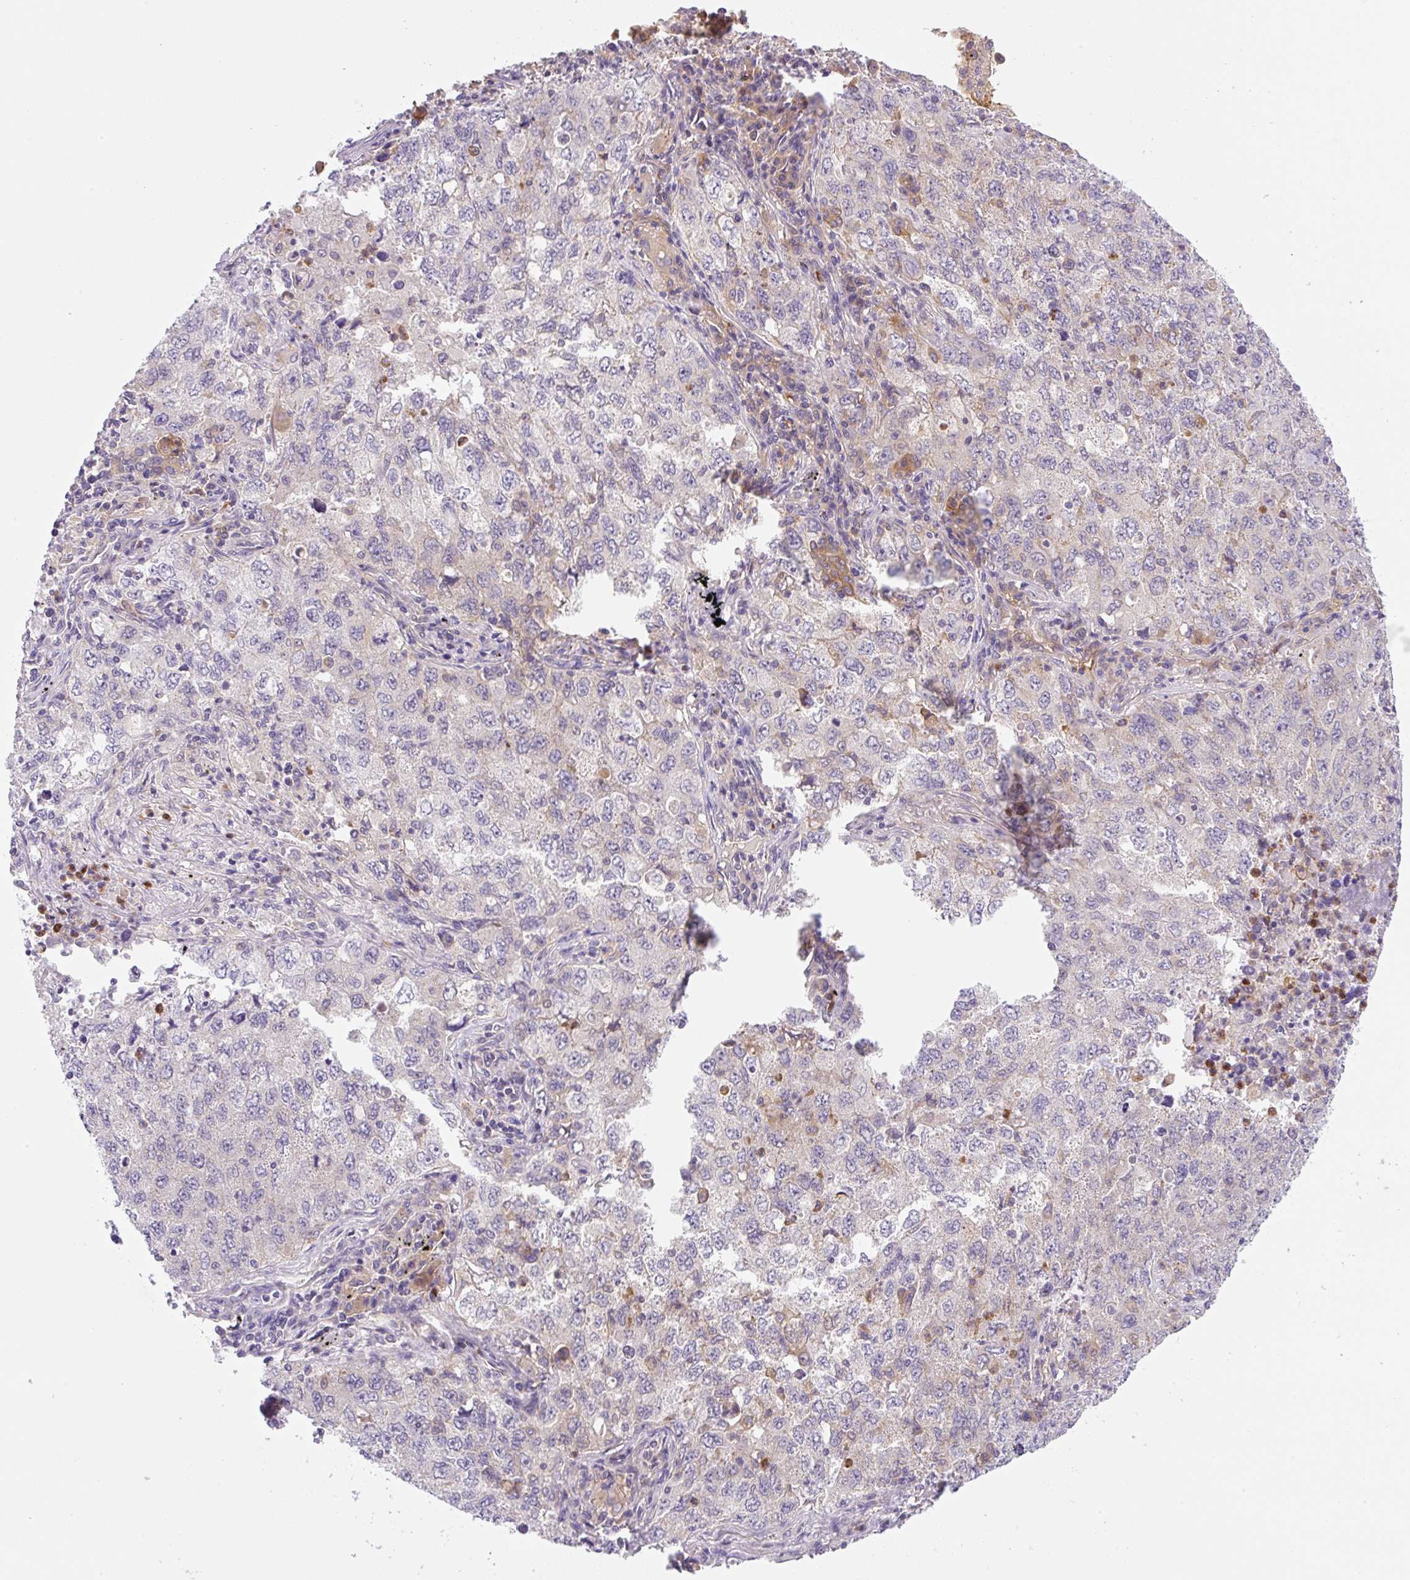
{"staining": {"intensity": "negative", "quantity": "none", "location": "none"}, "tissue": "lung cancer", "cell_type": "Tumor cells", "image_type": "cancer", "snomed": [{"axis": "morphology", "description": "Adenocarcinoma, NOS"}, {"axis": "topography", "description": "Lung"}], "caption": "Photomicrograph shows no protein expression in tumor cells of lung cancer (adenocarcinoma) tissue.", "gene": "OMA1", "patient": {"sex": "female", "age": 57}}